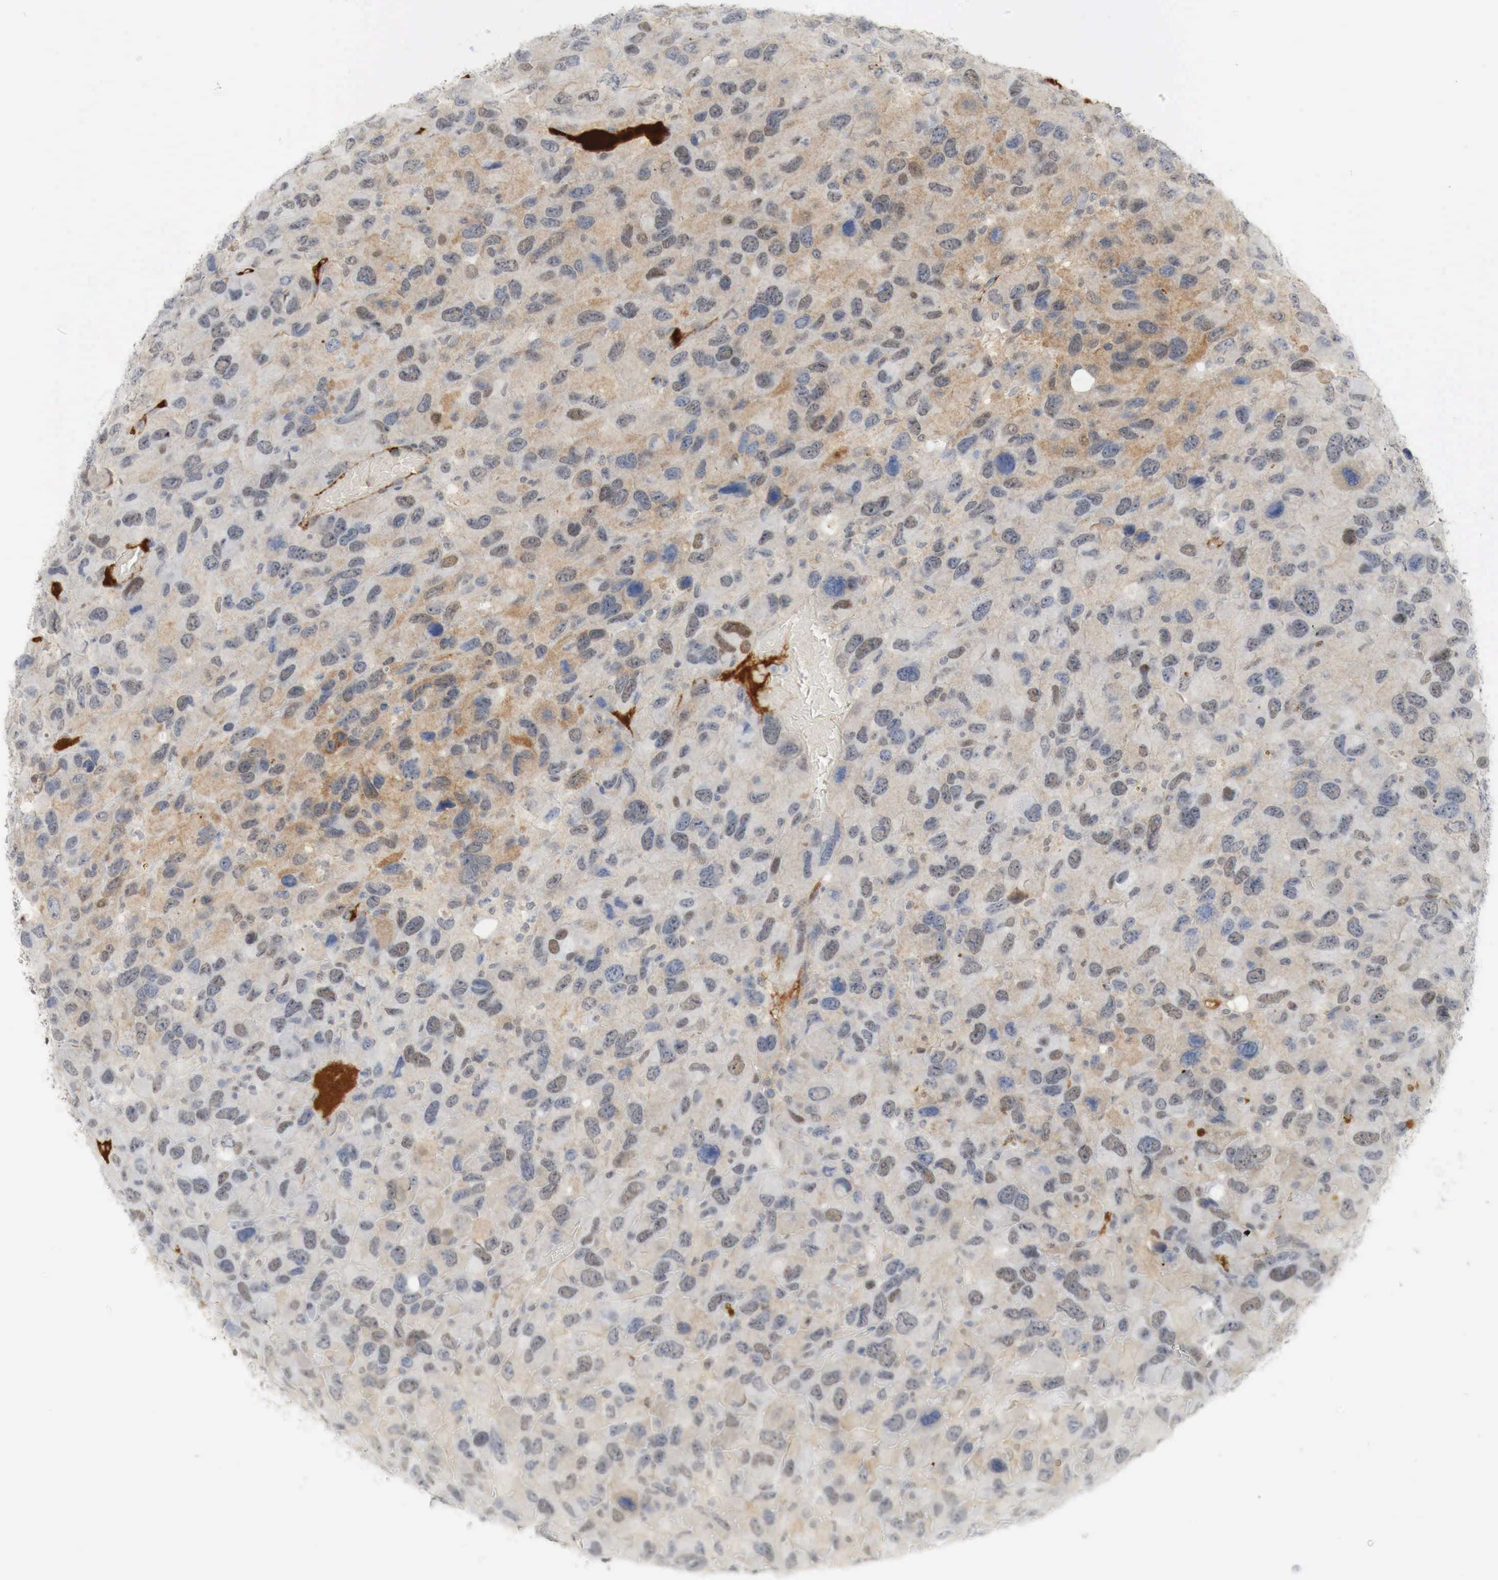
{"staining": {"intensity": "weak", "quantity": "25%-75%", "location": "cytoplasmic/membranous,nuclear"}, "tissue": "renal cancer", "cell_type": "Tumor cells", "image_type": "cancer", "snomed": [{"axis": "morphology", "description": "Adenocarcinoma, NOS"}, {"axis": "topography", "description": "Kidney"}], "caption": "IHC micrograph of adenocarcinoma (renal) stained for a protein (brown), which shows low levels of weak cytoplasmic/membranous and nuclear expression in approximately 25%-75% of tumor cells.", "gene": "MYC", "patient": {"sex": "male", "age": 79}}